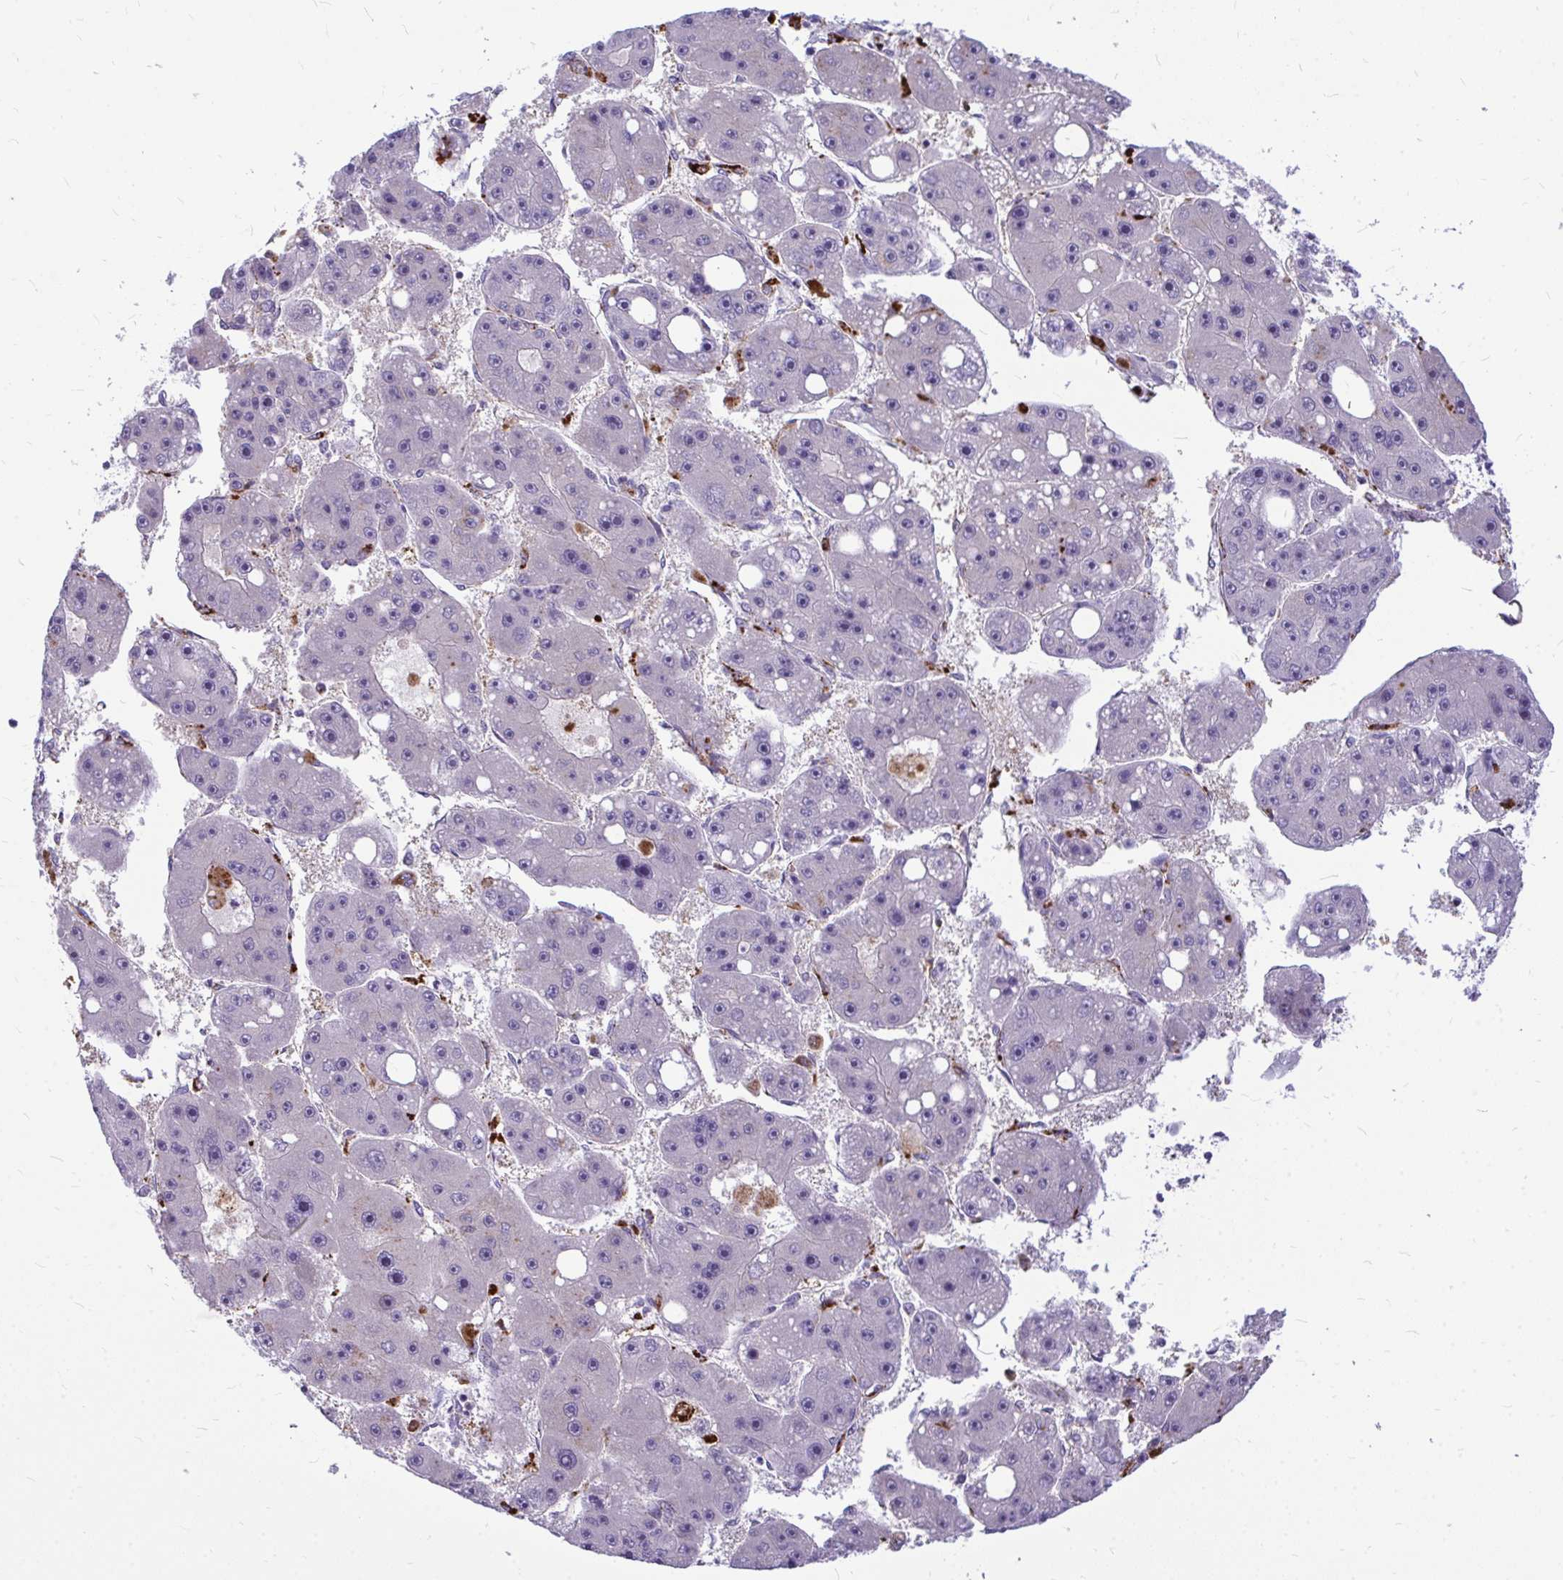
{"staining": {"intensity": "negative", "quantity": "none", "location": "none"}, "tissue": "liver cancer", "cell_type": "Tumor cells", "image_type": "cancer", "snomed": [{"axis": "morphology", "description": "Carcinoma, Hepatocellular, NOS"}, {"axis": "topography", "description": "Liver"}], "caption": "A high-resolution photomicrograph shows IHC staining of liver cancer (hepatocellular carcinoma), which displays no significant staining in tumor cells. Brightfield microscopy of immunohistochemistry (IHC) stained with DAB (3,3'-diaminobenzidine) (brown) and hematoxylin (blue), captured at high magnification.", "gene": "ZSCAN25", "patient": {"sex": "female", "age": 61}}